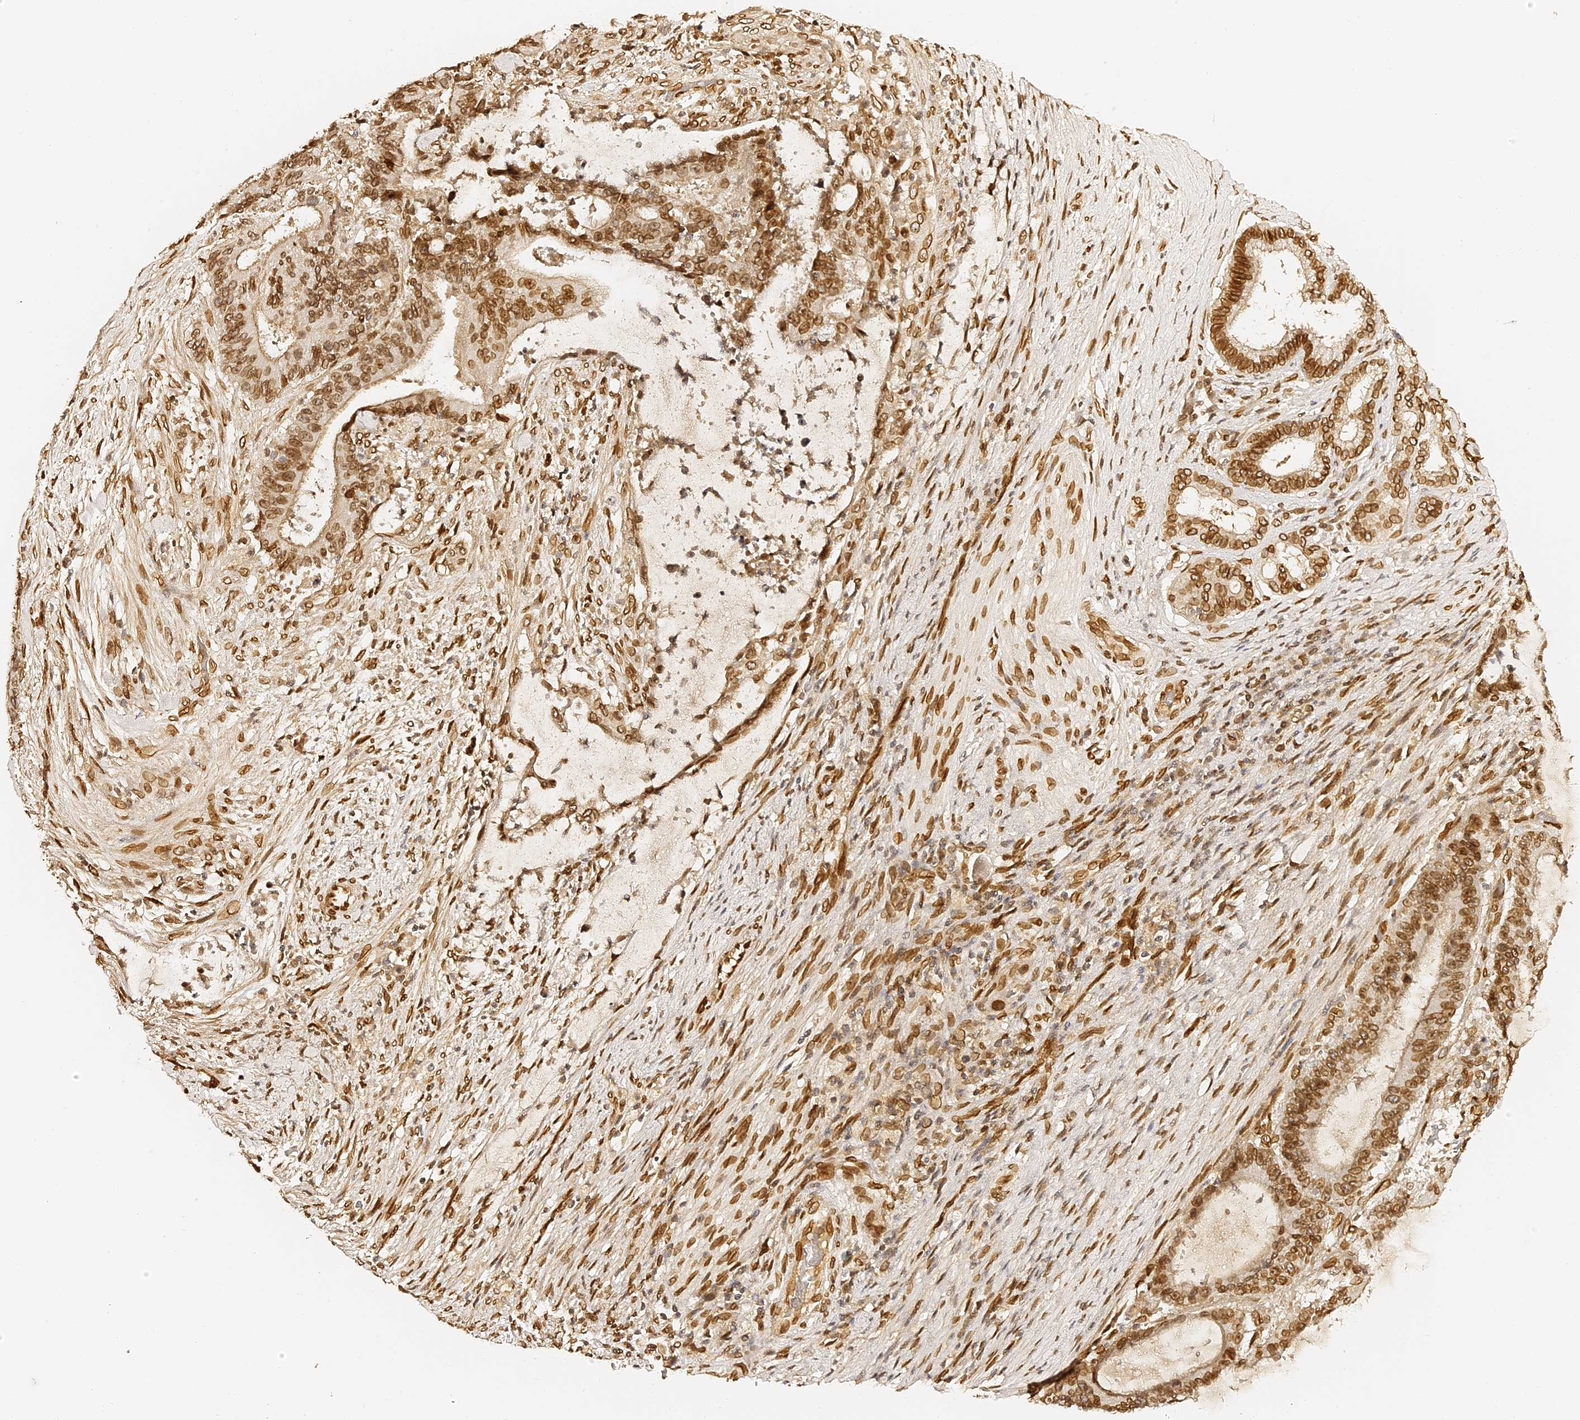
{"staining": {"intensity": "moderate", "quantity": ">75%", "location": "cytoplasmic/membranous,nuclear"}, "tissue": "liver cancer", "cell_type": "Tumor cells", "image_type": "cancer", "snomed": [{"axis": "morphology", "description": "Normal tissue, NOS"}, {"axis": "morphology", "description": "Cholangiocarcinoma"}, {"axis": "topography", "description": "Liver"}, {"axis": "topography", "description": "Peripheral nerve tissue"}], "caption": "Liver cholangiocarcinoma was stained to show a protein in brown. There is medium levels of moderate cytoplasmic/membranous and nuclear expression in about >75% of tumor cells.", "gene": "ANAPC5", "patient": {"sex": "female", "age": 73}}